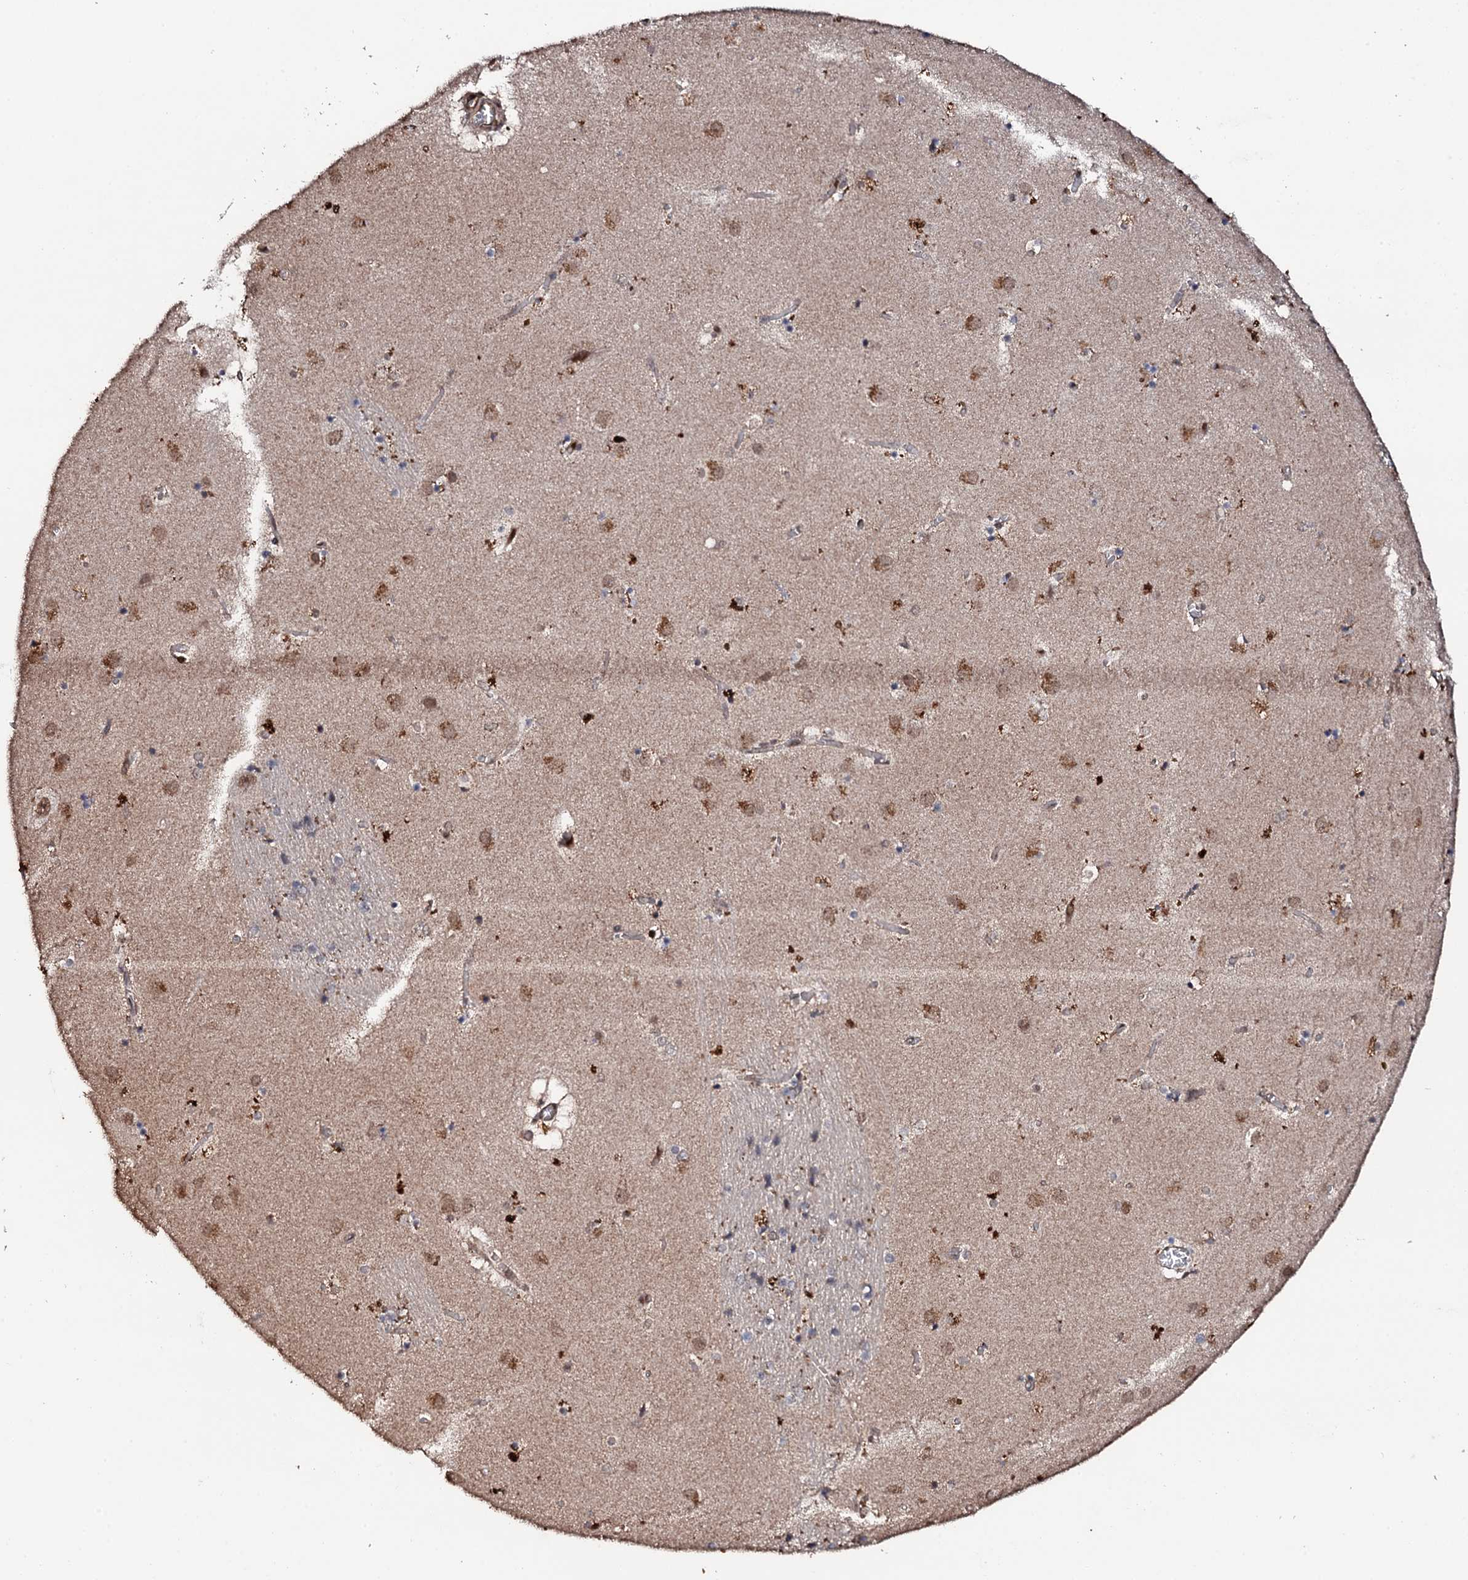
{"staining": {"intensity": "negative", "quantity": "none", "location": "none"}, "tissue": "caudate", "cell_type": "Glial cells", "image_type": "normal", "snomed": [{"axis": "morphology", "description": "Normal tissue, NOS"}, {"axis": "topography", "description": "Lateral ventricle wall"}], "caption": "IHC image of unremarkable caudate: human caudate stained with DAB displays no significant protein positivity in glial cells.", "gene": "FAM111A", "patient": {"sex": "male", "age": 70}}